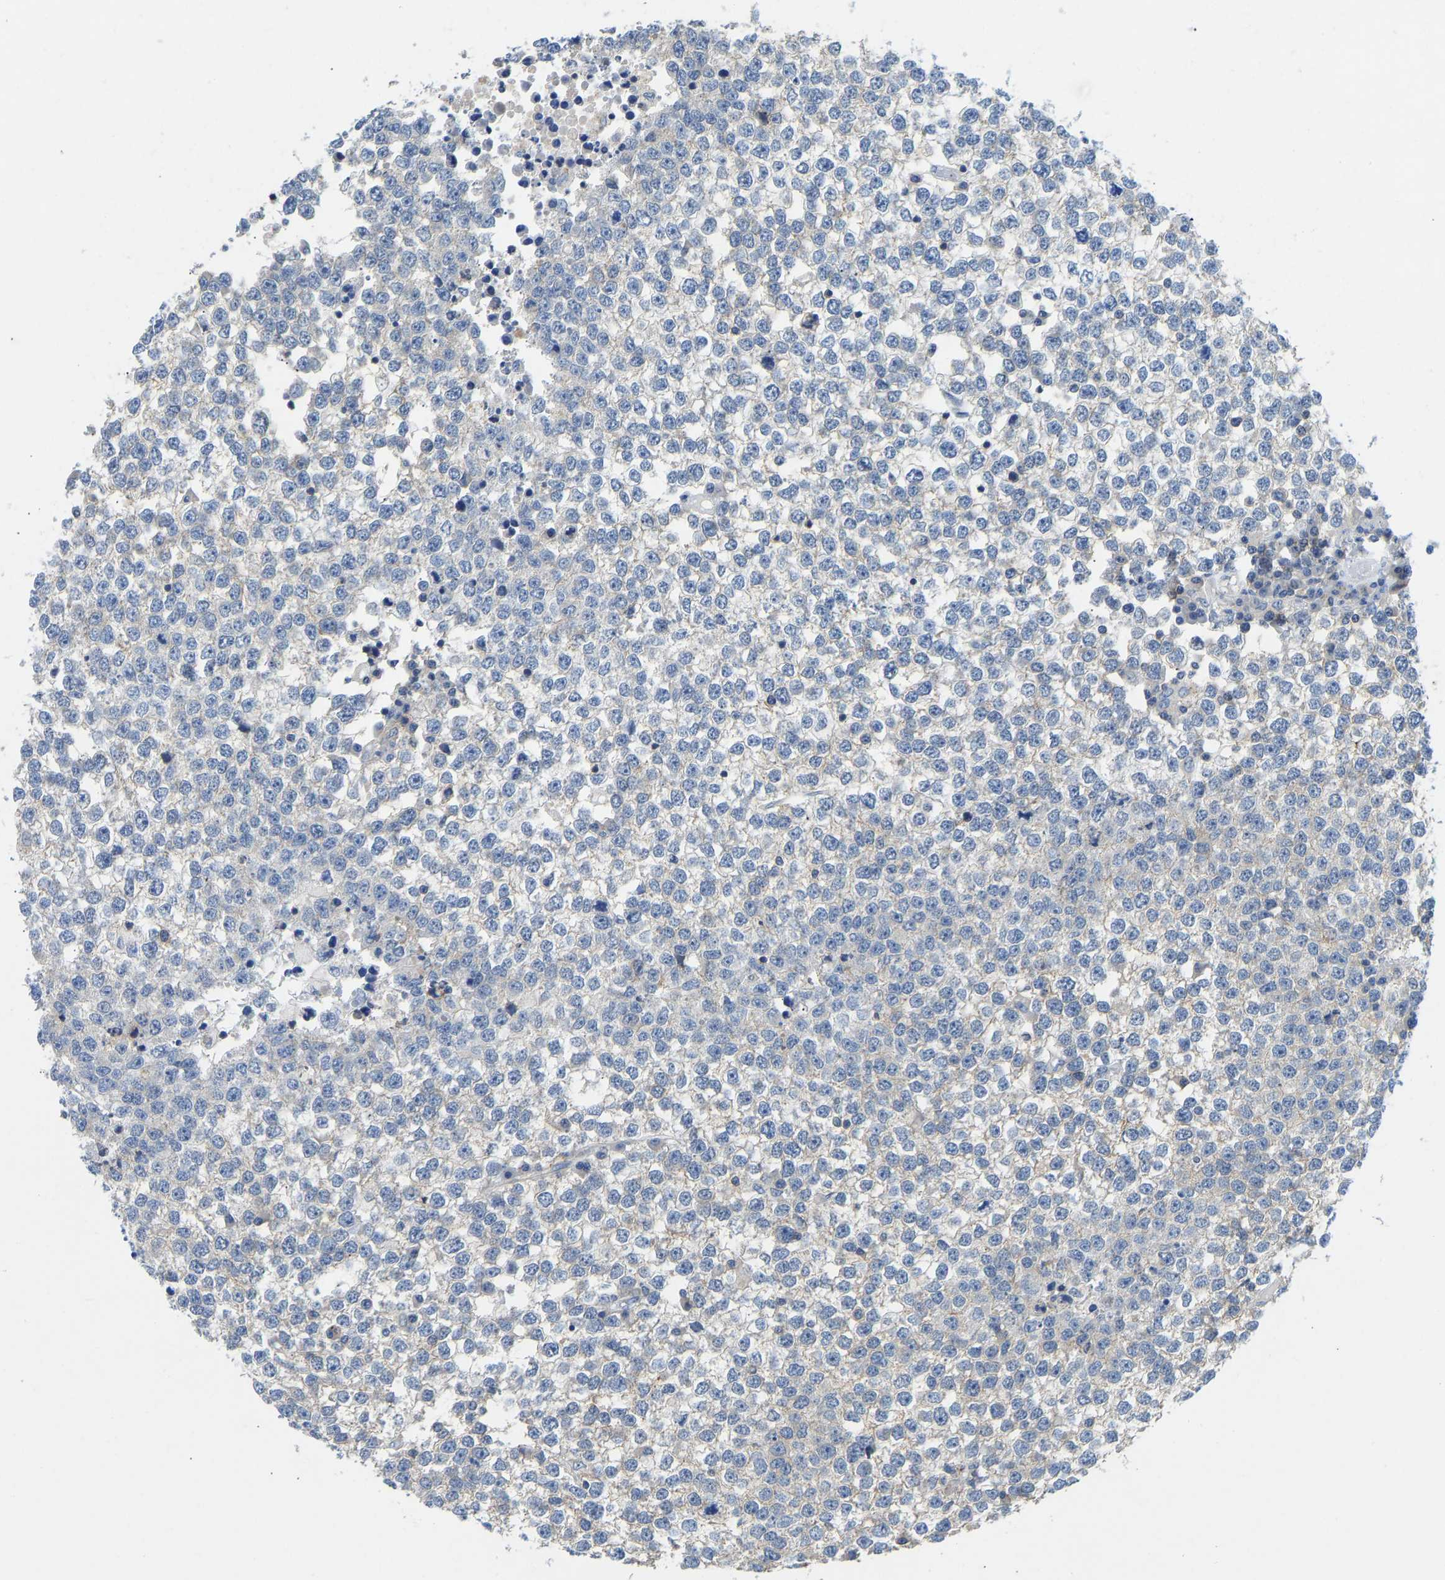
{"staining": {"intensity": "weak", "quantity": "25%-75%", "location": "cytoplasmic/membranous"}, "tissue": "testis cancer", "cell_type": "Tumor cells", "image_type": "cancer", "snomed": [{"axis": "morphology", "description": "Seminoma, NOS"}, {"axis": "topography", "description": "Testis"}], "caption": "Immunohistochemistry (IHC) of testis cancer exhibits low levels of weak cytoplasmic/membranous expression in approximately 25%-75% of tumor cells.", "gene": "NDRG3", "patient": {"sex": "male", "age": 65}}